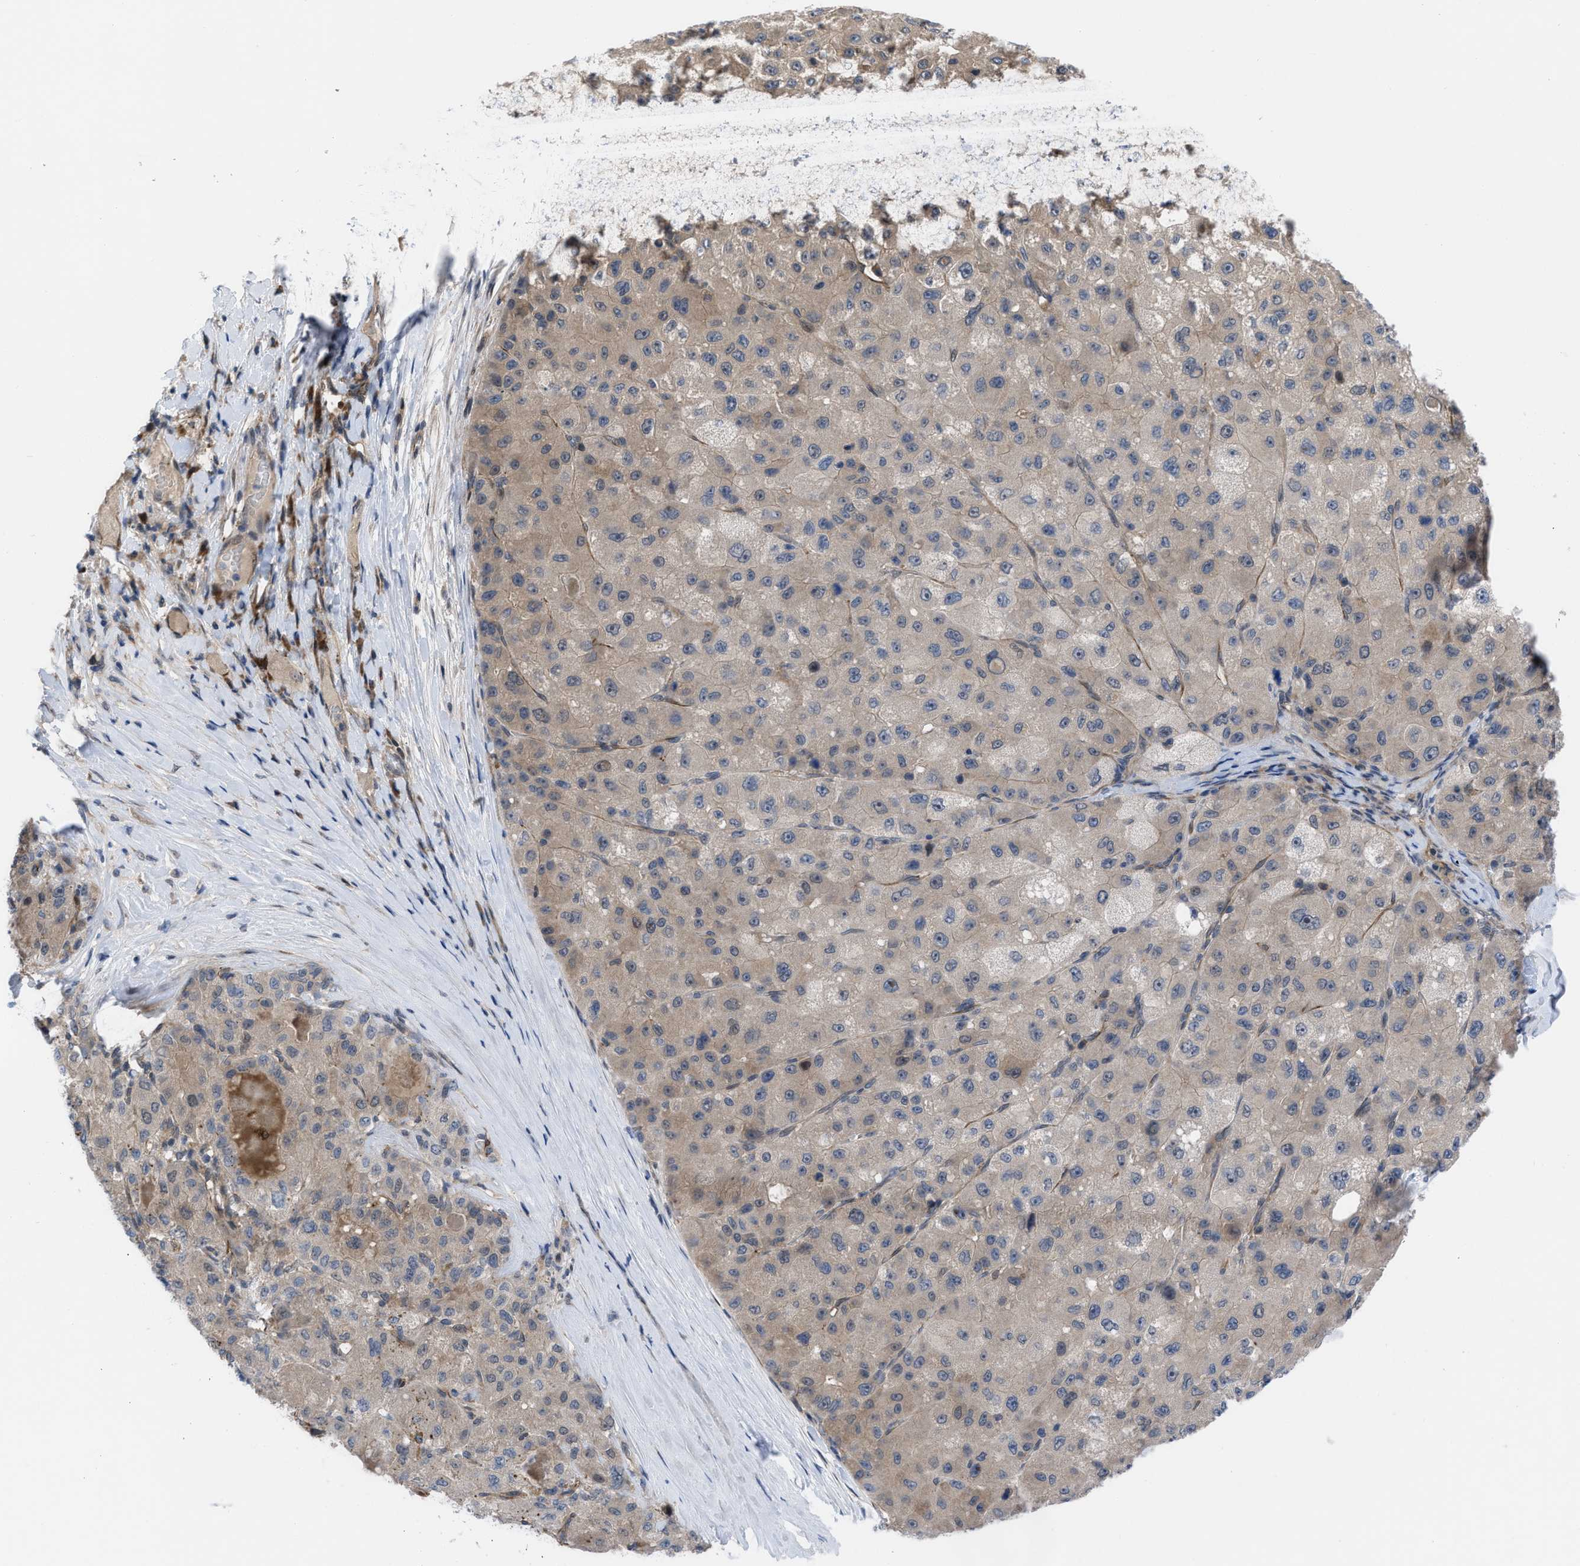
{"staining": {"intensity": "moderate", "quantity": ">75%", "location": "cytoplasmic/membranous"}, "tissue": "liver cancer", "cell_type": "Tumor cells", "image_type": "cancer", "snomed": [{"axis": "morphology", "description": "Carcinoma, Hepatocellular, NOS"}, {"axis": "topography", "description": "Liver"}], "caption": "Immunohistochemistry (DAB) staining of human liver cancer exhibits moderate cytoplasmic/membranous protein staining in about >75% of tumor cells.", "gene": "IL17RE", "patient": {"sex": "male", "age": 80}}